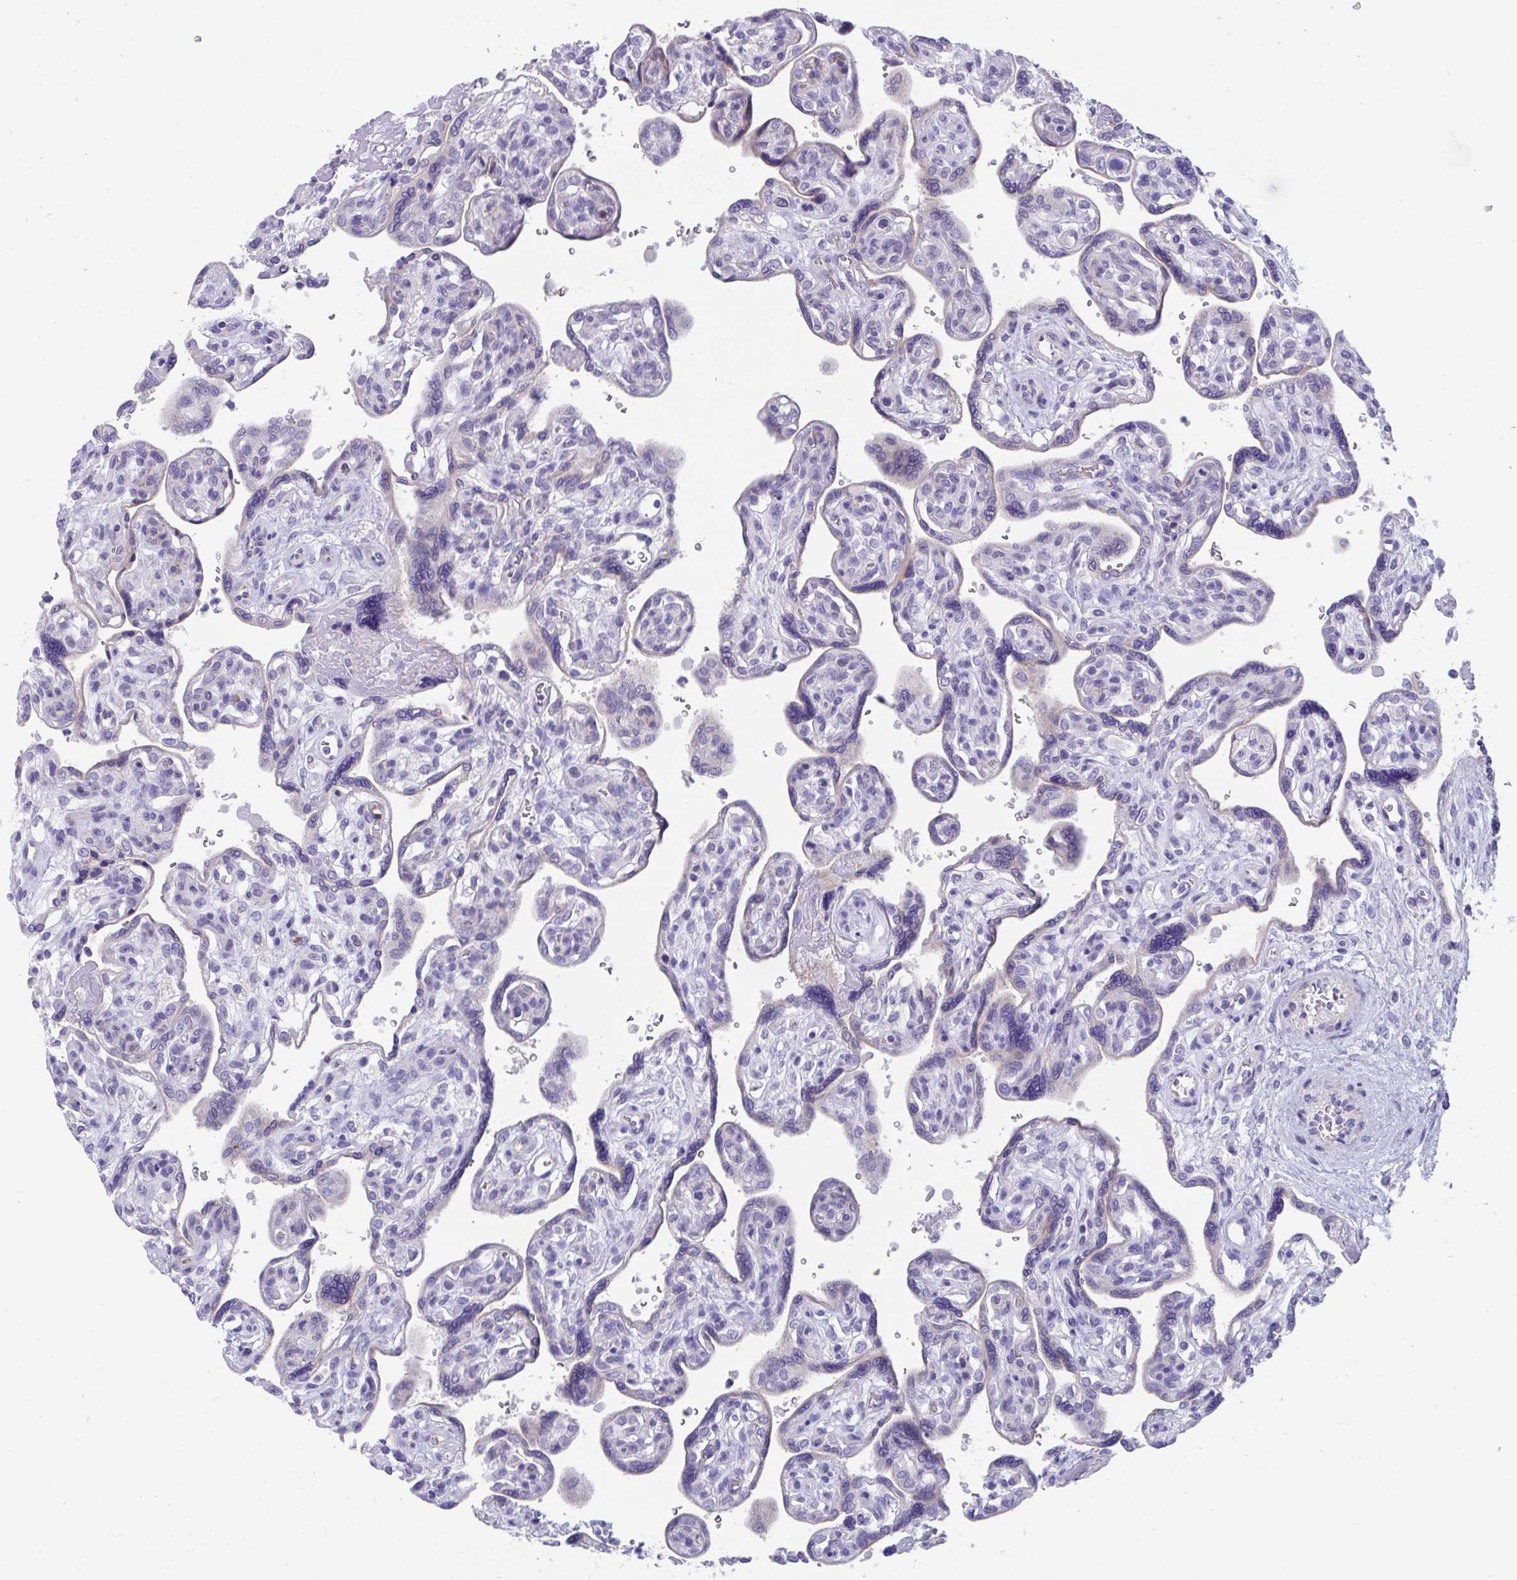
{"staining": {"intensity": "negative", "quantity": "none", "location": "none"}, "tissue": "placenta", "cell_type": "Decidual cells", "image_type": "normal", "snomed": [{"axis": "morphology", "description": "Normal tissue, NOS"}, {"axis": "topography", "description": "Placenta"}], "caption": "Immunohistochemical staining of benign human placenta demonstrates no significant staining in decidual cells. (Brightfield microscopy of DAB (3,3'-diaminobenzidine) IHC at high magnification).", "gene": "TTC30A", "patient": {"sex": "female", "age": 39}}